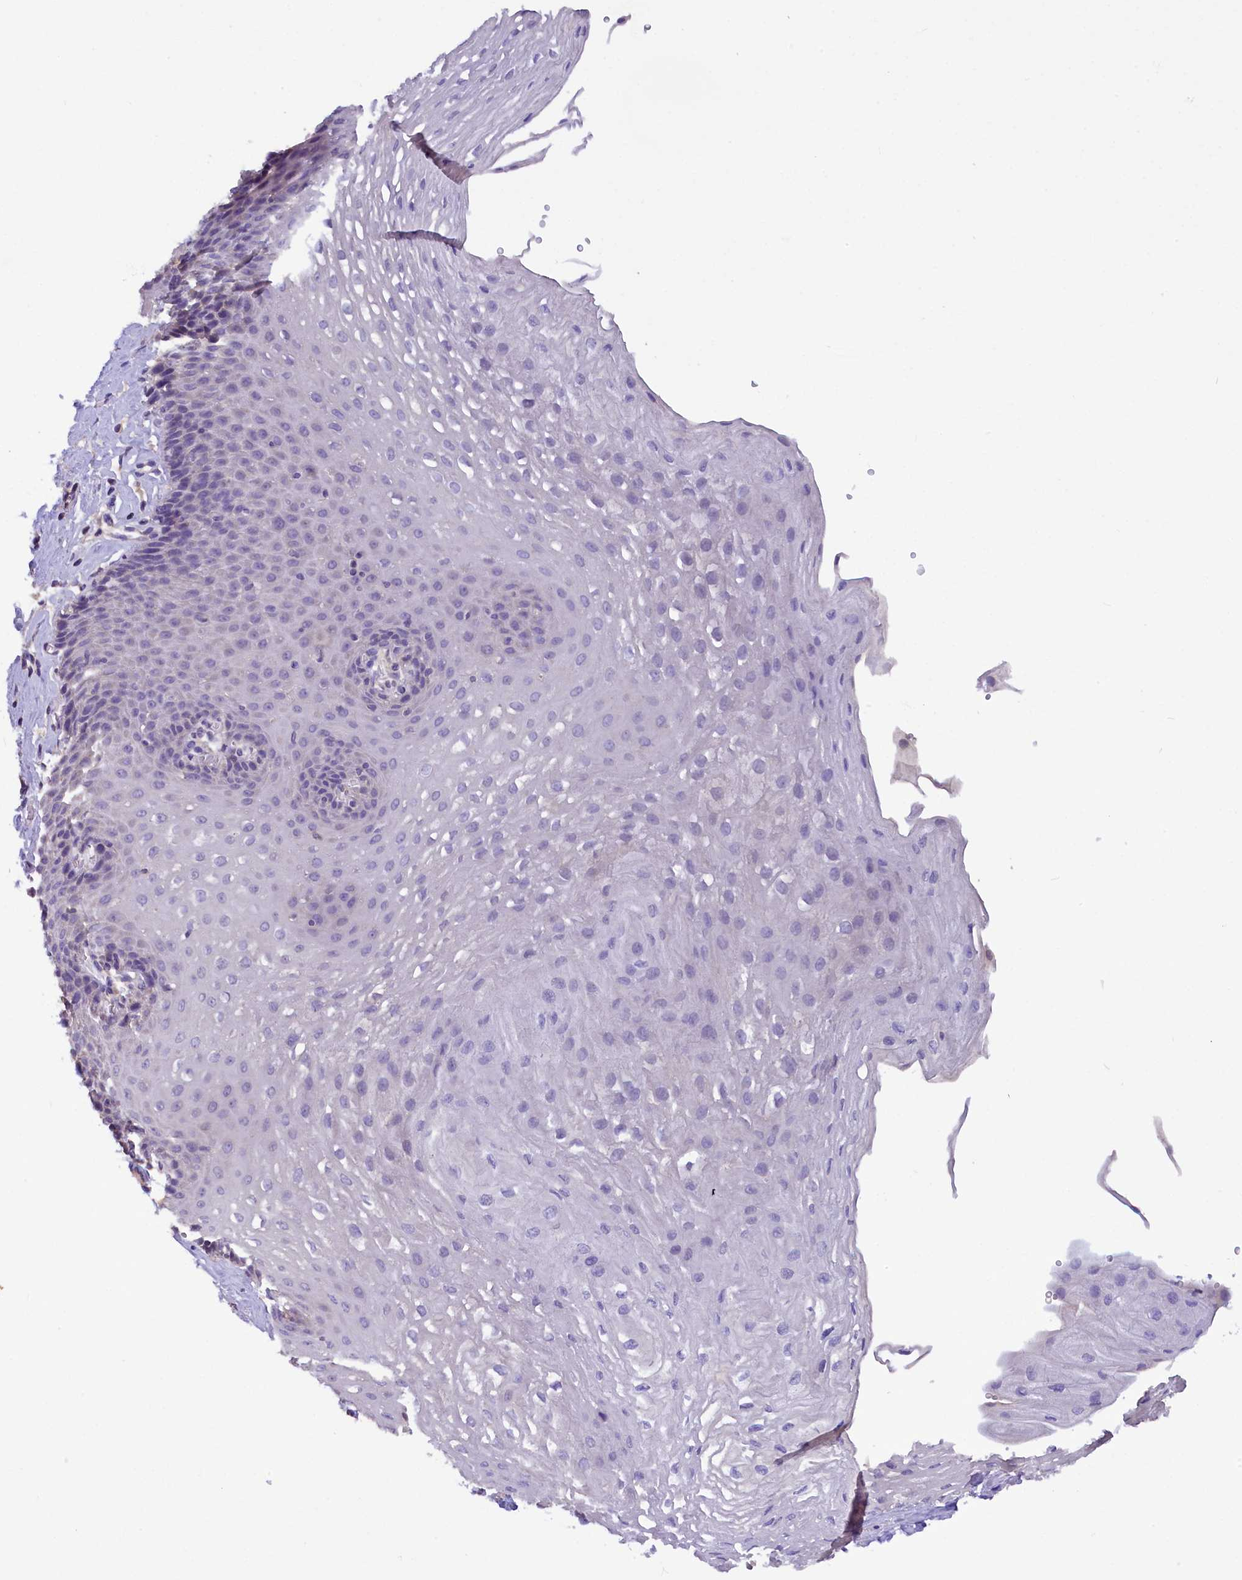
{"staining": {"intensity": "negative", "quantity": "none", "location": "none"}, "tissue": "esophagus", "cell_type": "Squamous epithelial cells", "image_type": "normal", "snomed": [{"axis": "morphology", "description": "Normal tissue, NOS"}, {"axis": "topography", "description": "Esophagus"}], "caption": "IHC histopathology image of unremarkable human esophagus stained for a protein (brown), which displays no expression in squamous epithelial cells.", "gene": "AP3B2", "patient": {"sex": "female", "age": 66}}